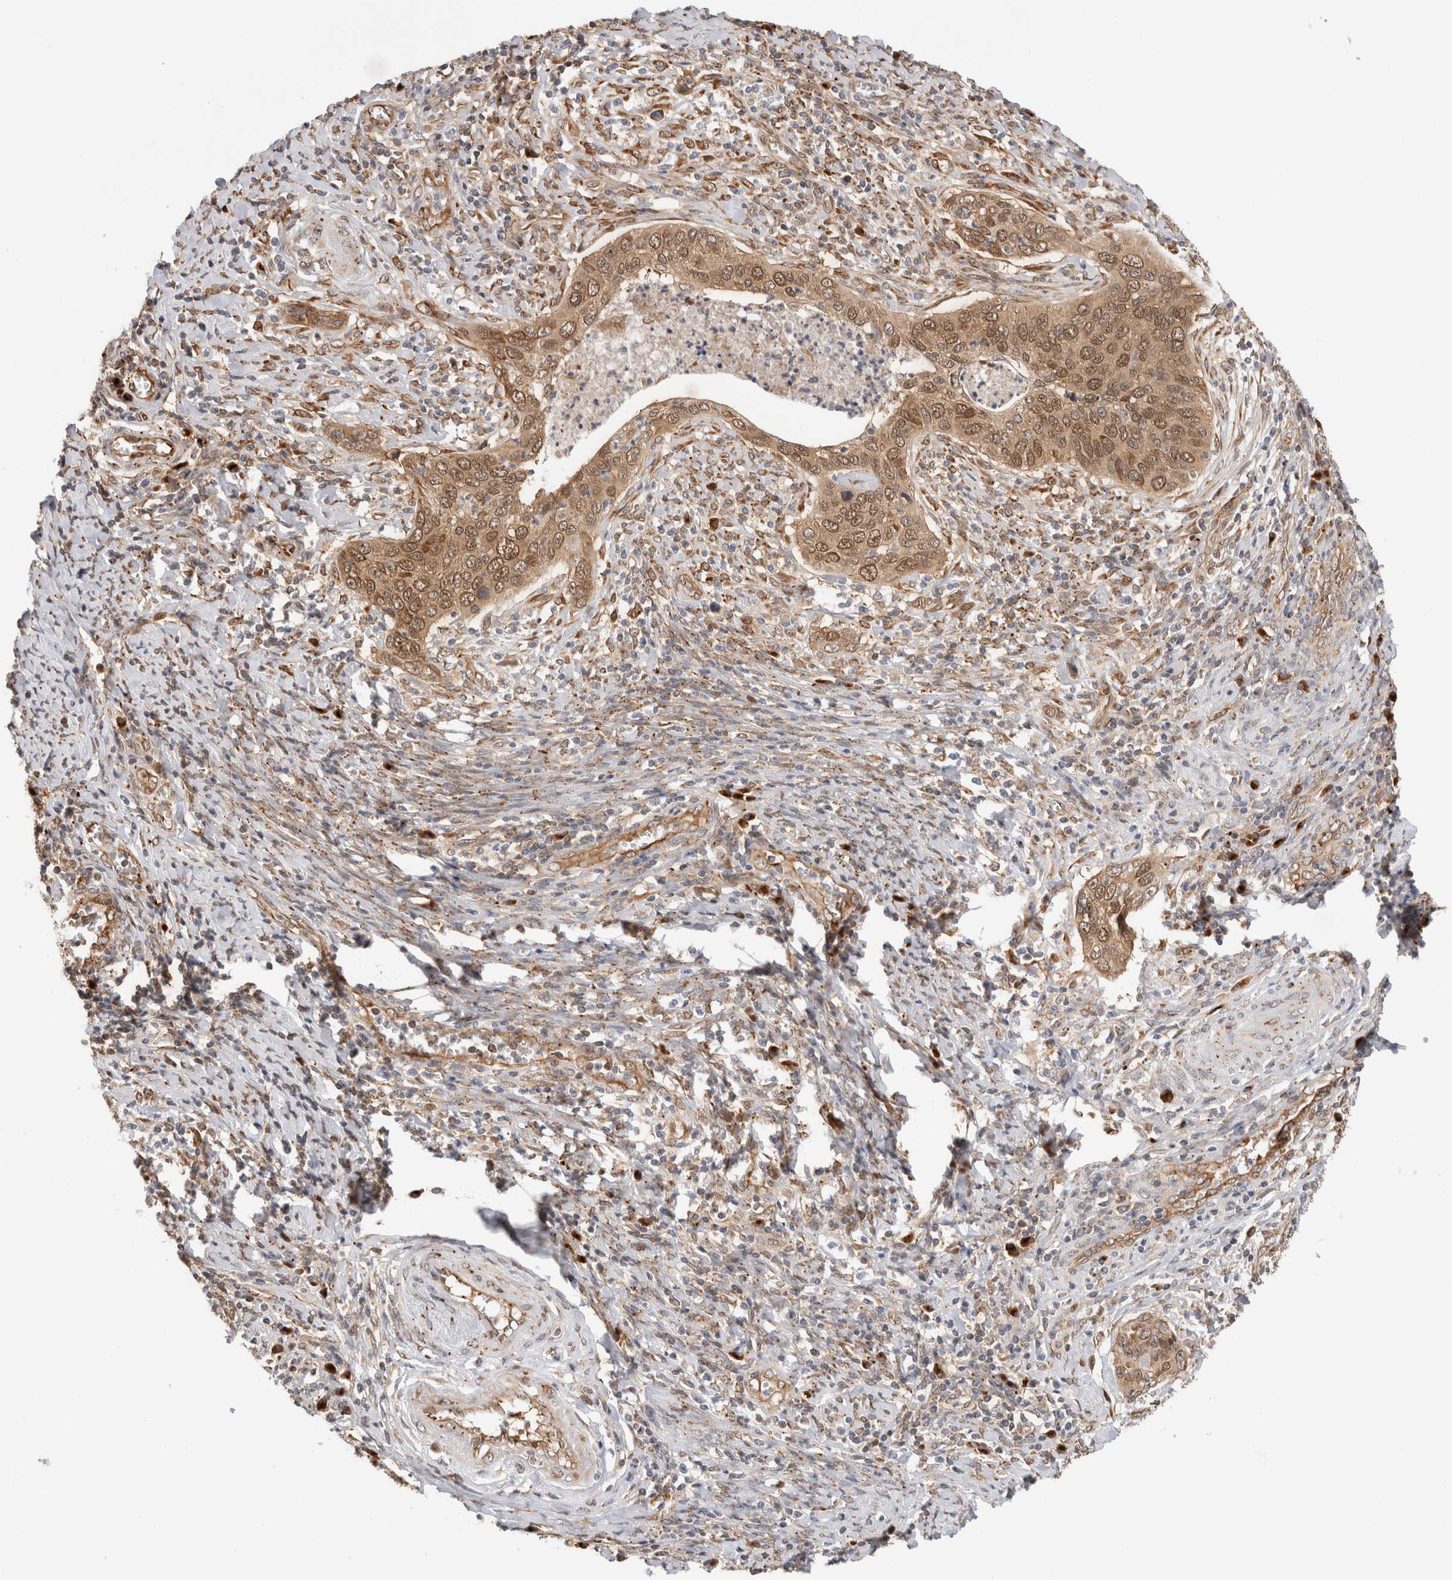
{"staining": {"intensity": "moderate", "quantity": ">75%", "location": "cytoplasmic/membranous,nuclear"}, "tissue": "cervical cancer", "cell_type": "Tumor cells", "image_type": "cancer", "snomed": [{"axis": "morphology", "description": "Squamous cell carcinoma, NOS"}, {"axis": "topography", "description": "Cervix"}], "caption": "Cervical squamous cell carcinoma tissue shows moderate cytoplasmic/membranous and nuclear positivity in about >75% of tumor cells, visualized by immunohistochemistry. The staining is performed using DAB (3,3'-diaminobenzidine) brown chromogen to label protein expression. The nuclei are counter-stained blue using hematoxylin.", "gene": "ACTL9", "patient": {"sex": "female", "age": 53}}